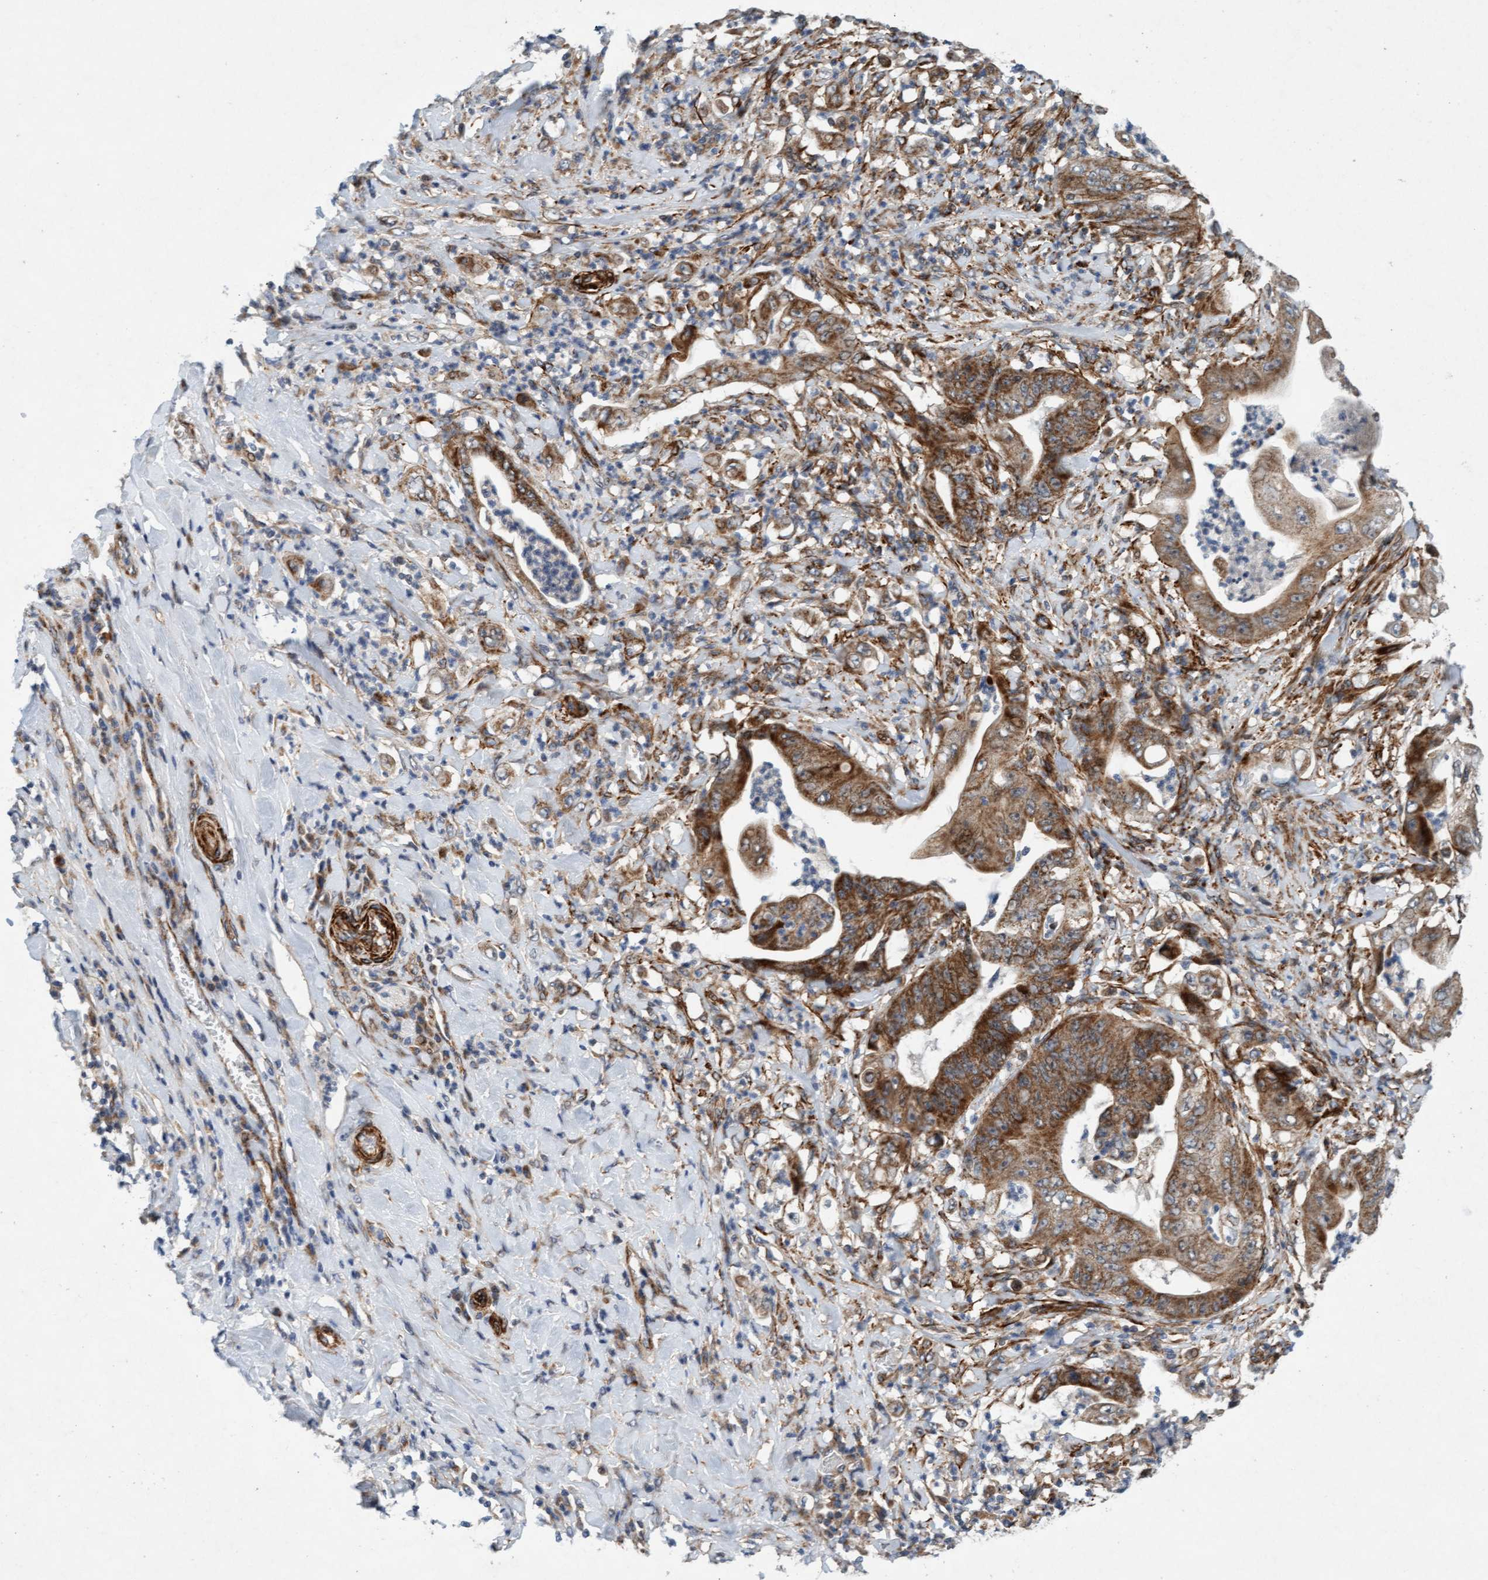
{"staining": {"intensity": "moderate", "quantity": ">75%", "location": "cytoplasmic/membranous"}, "tissue": "stomach cancer", "cell_type": "Tumor cells", "image_type": "cancer", "snomed": [{"axis": "morphology", "description": "Adenocarcinoma, NOS"}, {"axis": "topography", "description": "Stomach"}], "caption": "High-magnification brightfield microscopy of adenocarcinoma (stomach) stained with DAB (brown) and counterstained with hematoxylin (blue). tumor cells exhibit moderate cytoplasmic/membranous staining is appreciated in about>75% of cells. (Brightfield microscopy of DAB IHC at high magnification).", "gene": "TMEM70", "patient": {"sex": "female", "age": 73}}